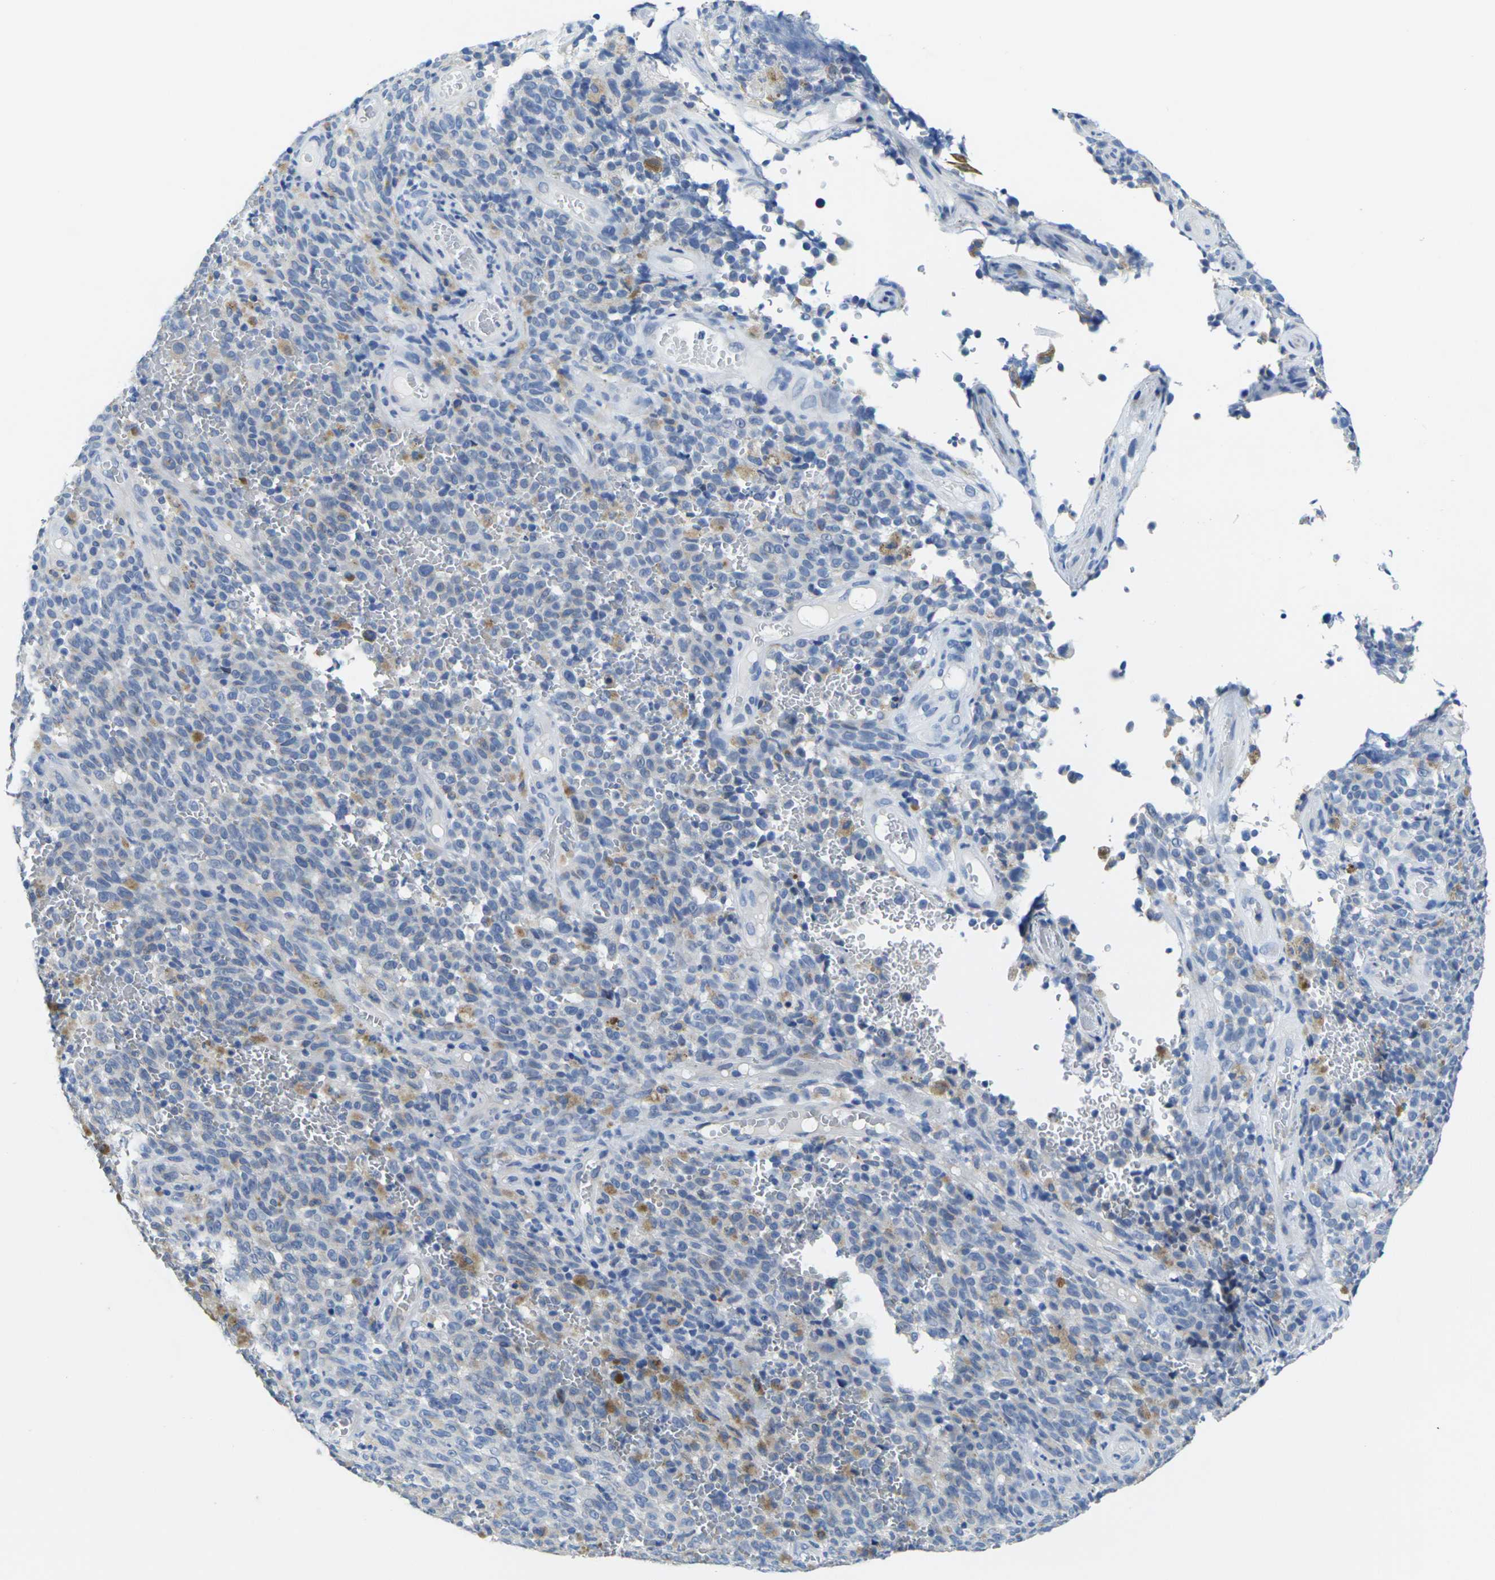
{"staining": {"intensity": "negative", "quantity": "none", "location": "none"}, "tissue": "melanoma", "cell_type": "Tumor cells", "image_type": "cancer", "snomed": [{"axis": "morphology", "description": "Malignant melanoma, NOS"}, {"axis": "topography", "description": "Skin"}], "caption": "Immunohistochemical staining of human malignant melanoma displays no significant positivity in tumor cells.", "gene": "CRK", "patient": {"sex": "female", "age": 82}}